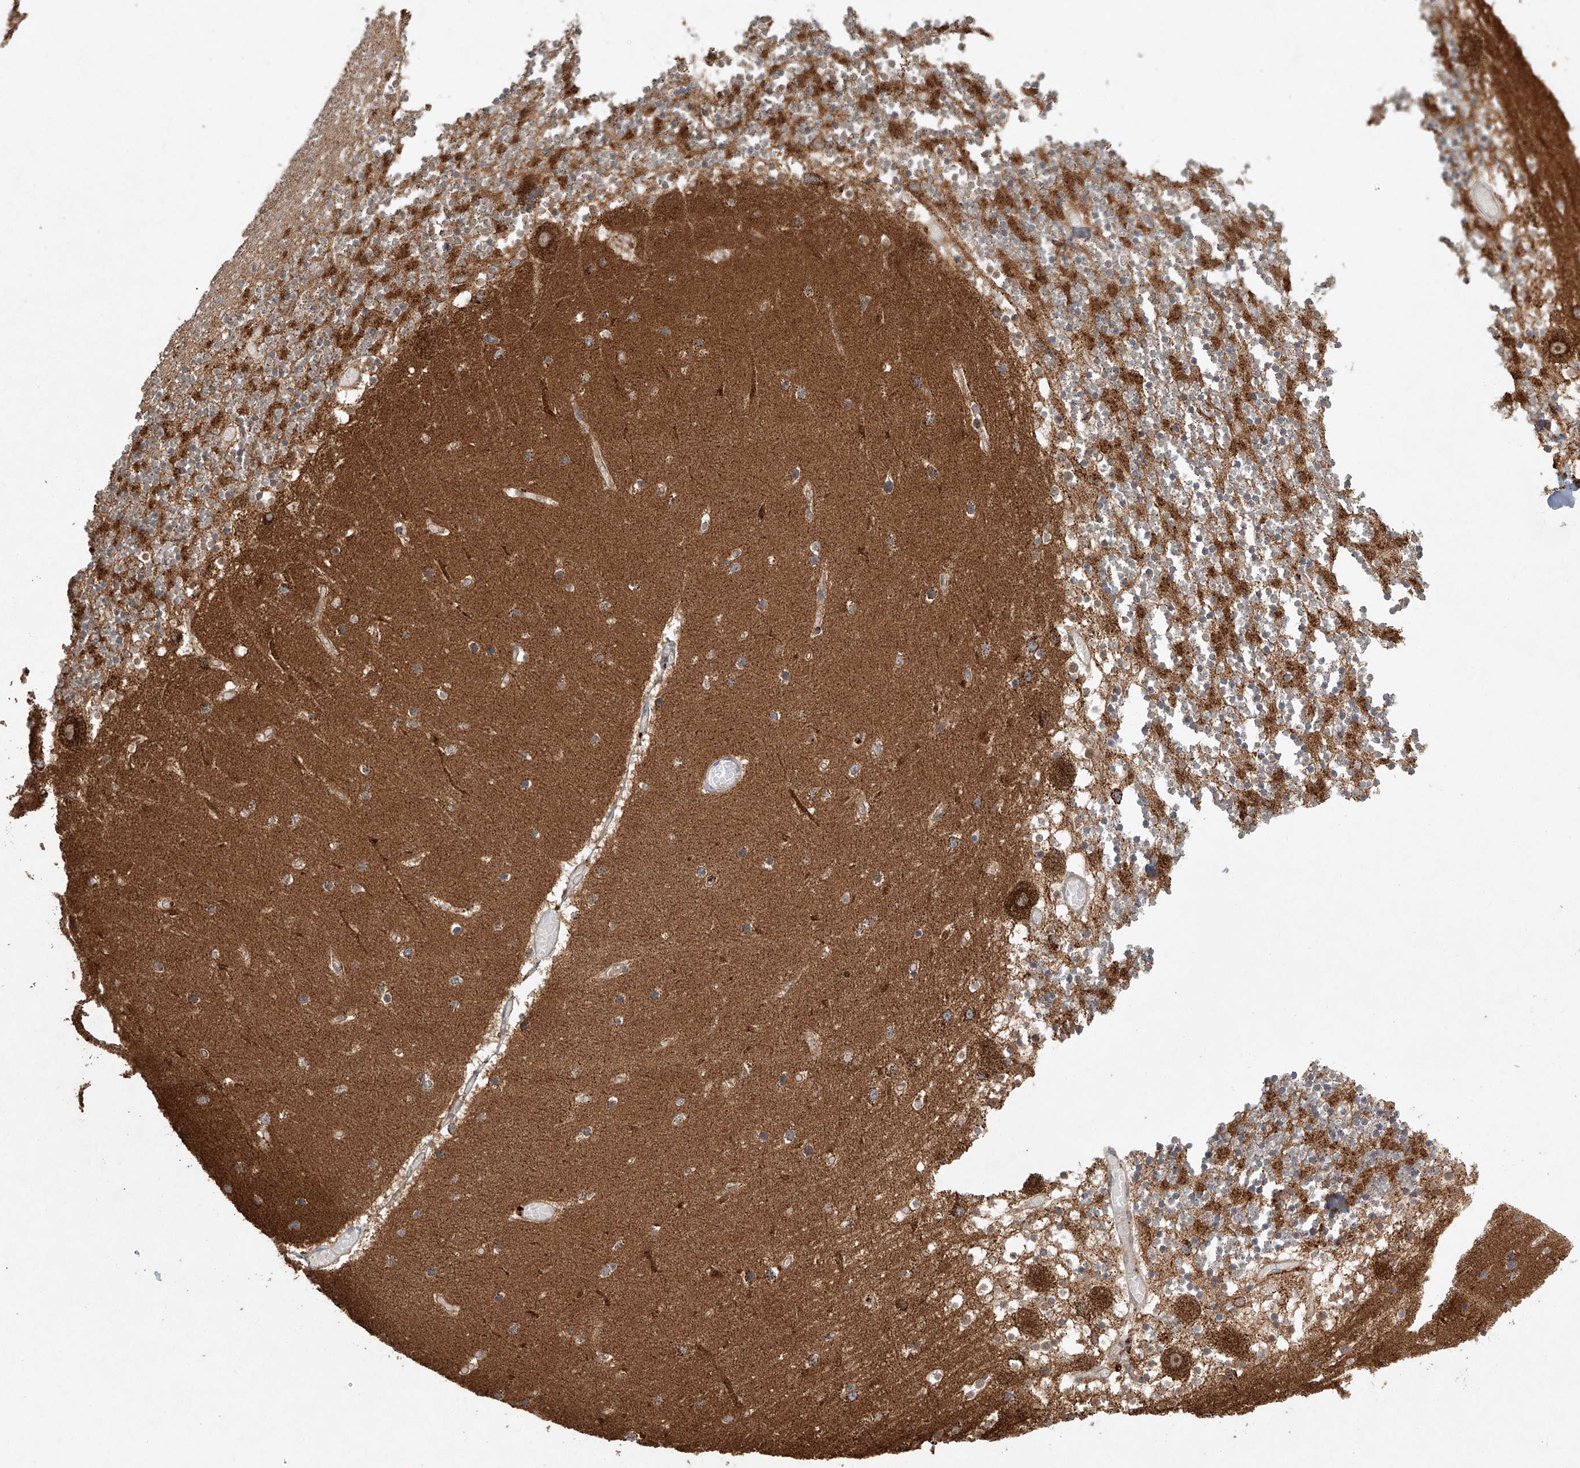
{"staining": {"intensity": "weak", "quantity": ">75%", "location": "cytoplasmic/membranous"}, "tissue": "cerebellum", "cell_type": "Cells in granular layer", "image_type": "normal", "snomed": [{"axis": "morphology", "description": "Normal tissue, NOS"}, {"axis": "topography", "description": "Cerebellum"}], "caption": "Normal cerebellum demonstrates weak cytoplasmic/membranous staining in about >75% of cells in granular layer, visualized by immunohistochemistry.", "gene": "DCAF11", "patient": {"sex": "female", "age": 28}}